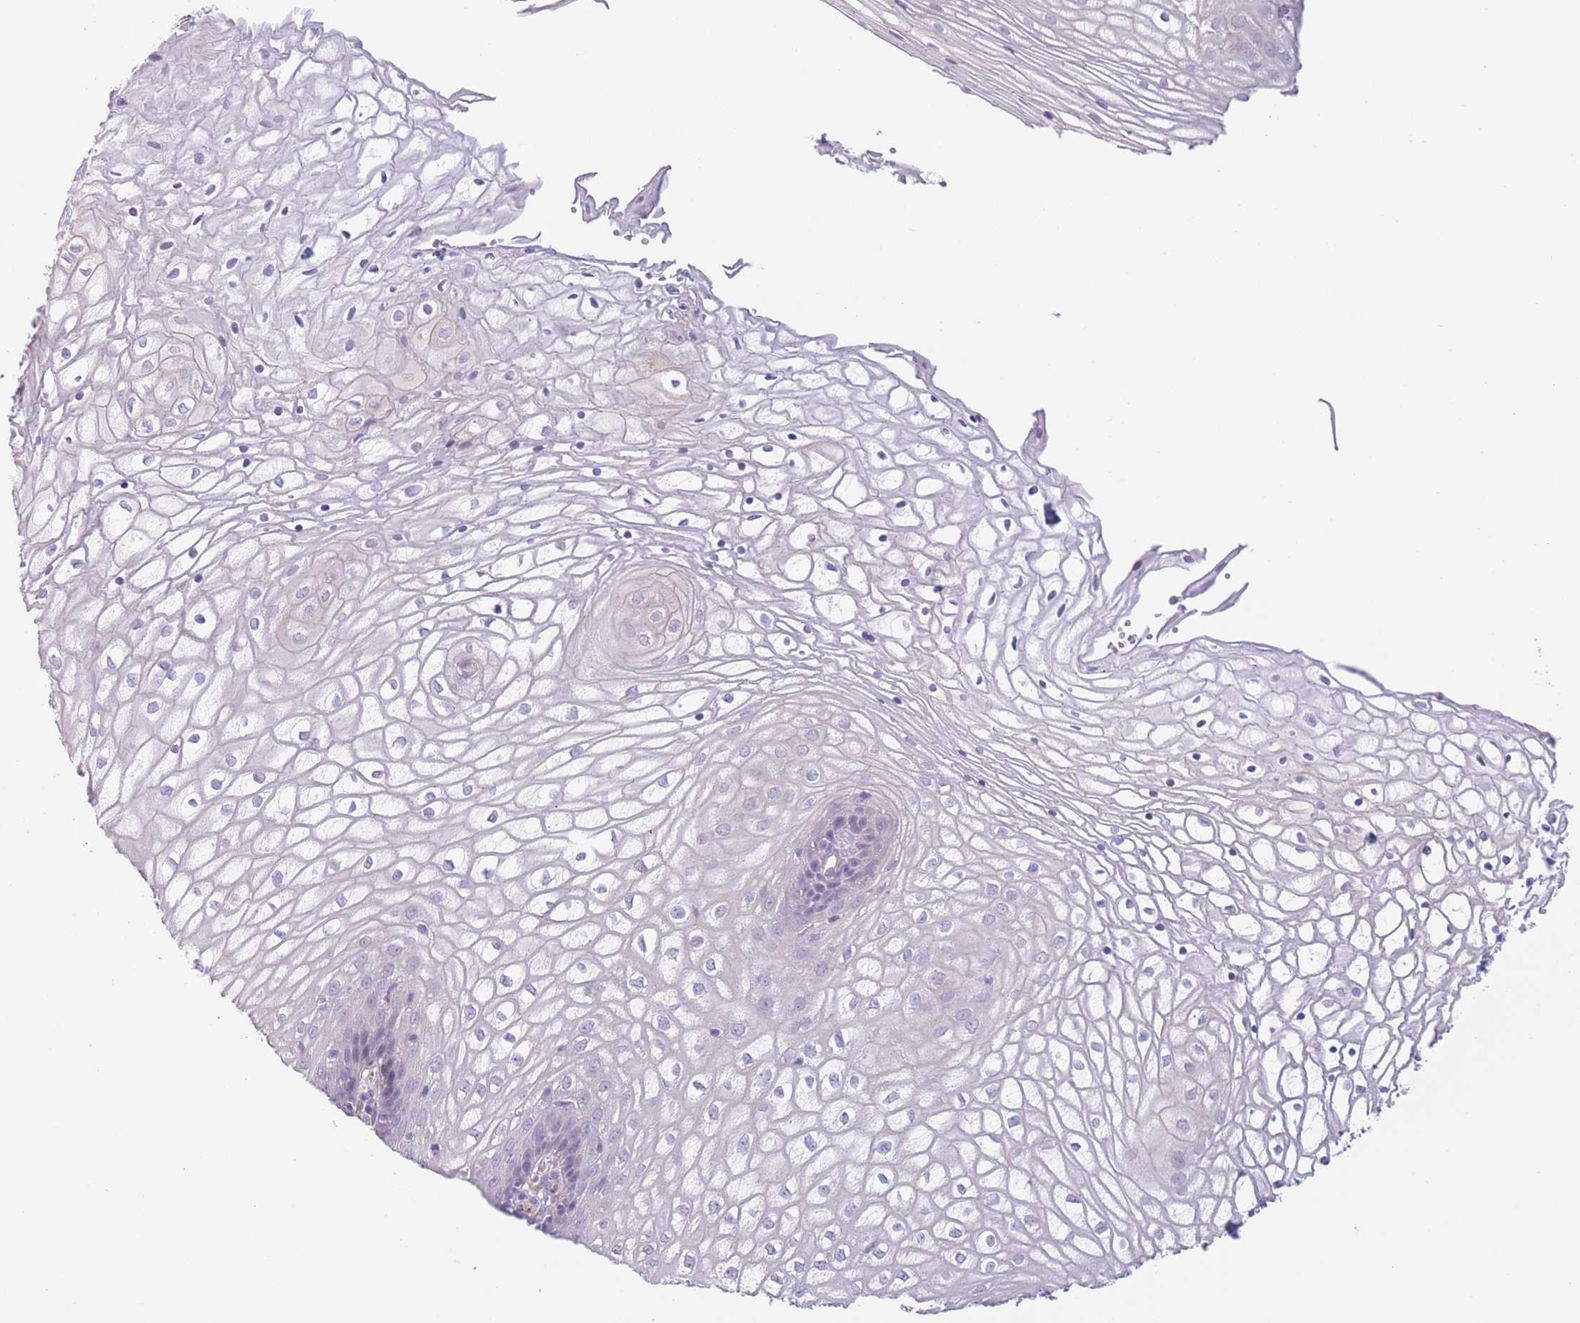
{"staining": {"intensity": "negative", "quantity": "none", "location": "none"}, "tissue": "vagina", "cell_type": "Squamous epithelial cells", "image_type": "normal", "snomed": [{"axis": "morphology", "description": "Normal tissue, NOS"}, {"axis": "topography", "description": "Vagina"}], "caption": "DAB immunohistochemical staining of benign human vagina reveals no significant positivity in squamous epithelial cells.", "gene": "C20orf96", "patient": {"sex": "female", "age": 34}}